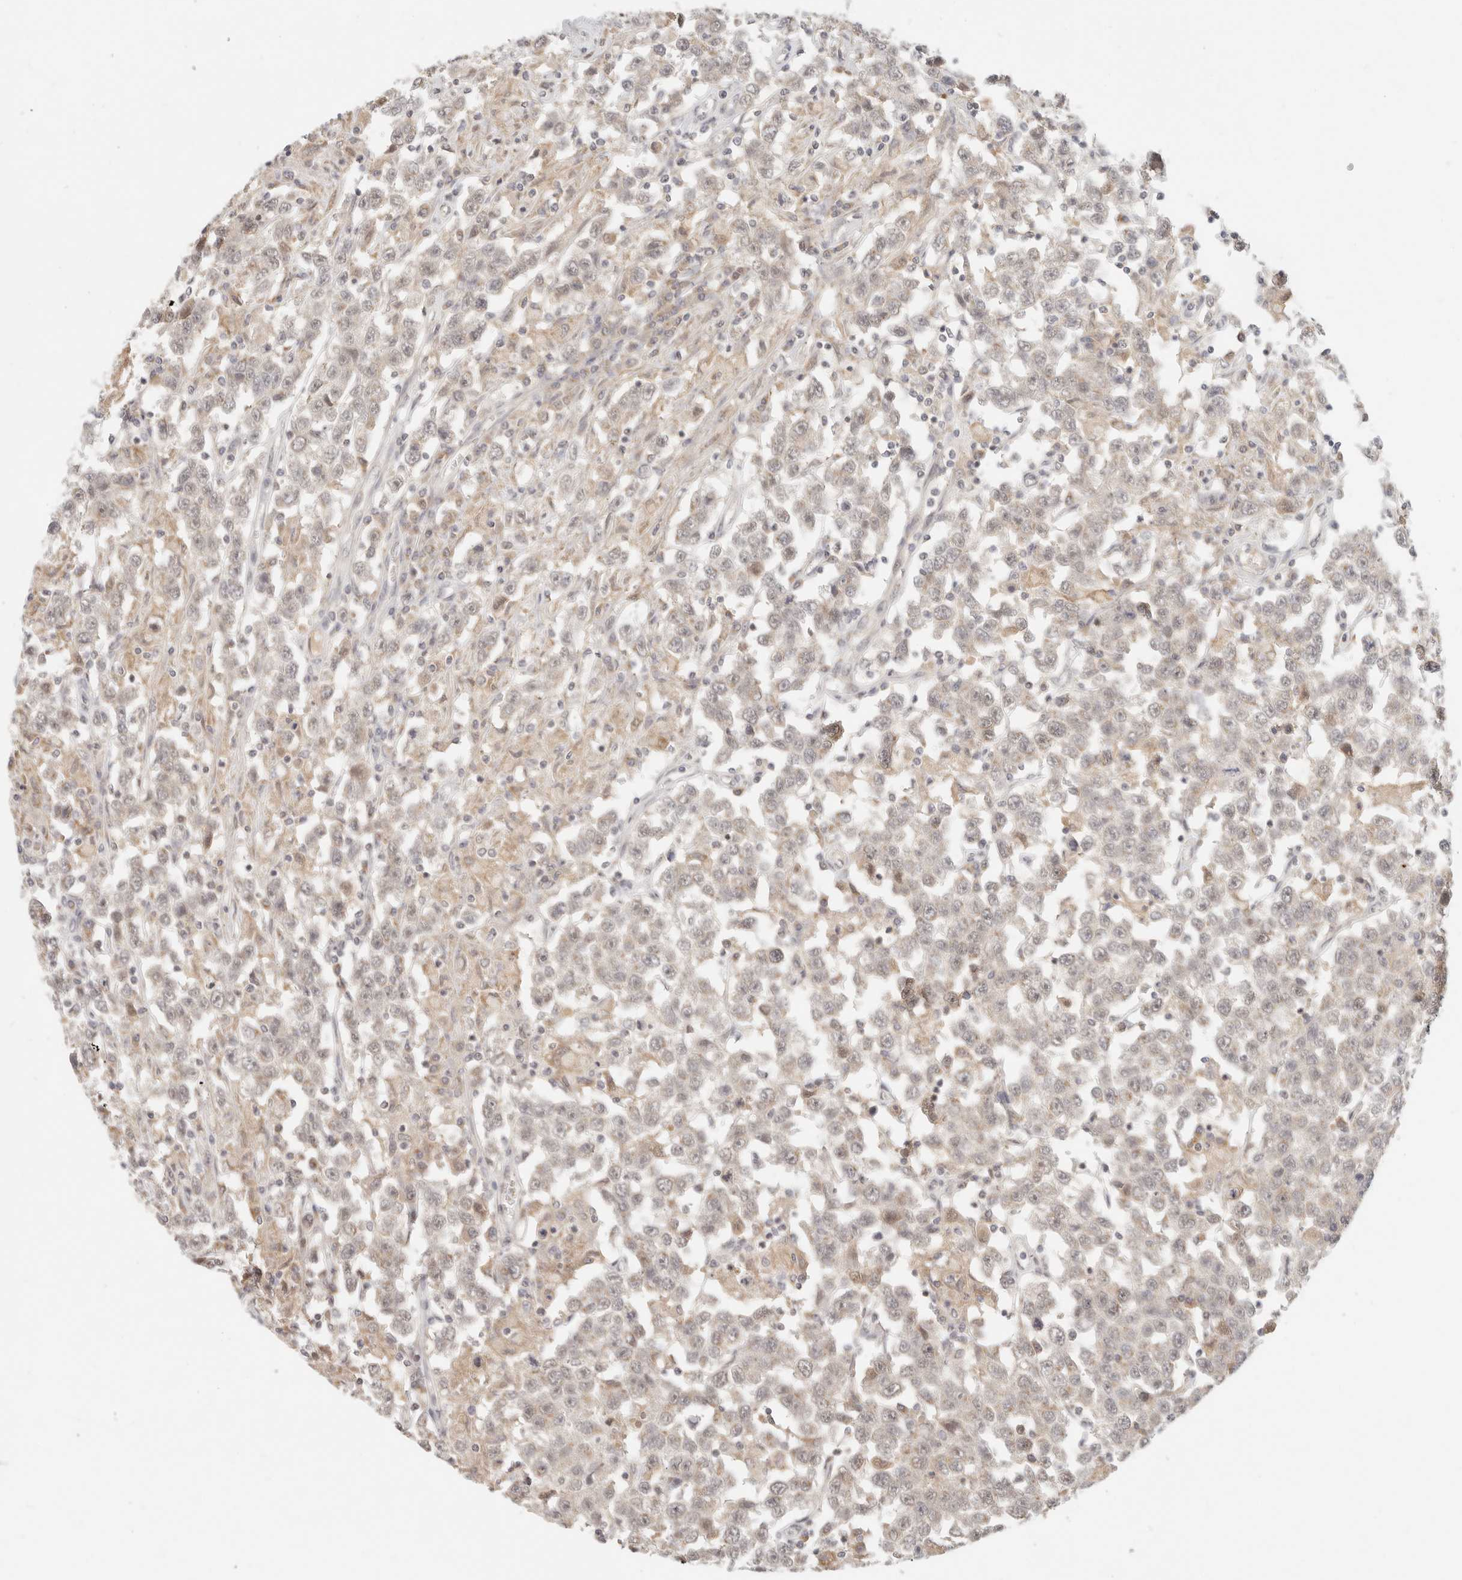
{"staining": {"intensity": "negative", "quantity": "none", "location": "none"}, "tissue": "testis cancer", "cell_type": "Tumor cells", "image_type": "cancer", "snomed": [{"axis": "morphology", "description": "Seminoma, NOS"}, {"axis": "topography", "description": "Testis"}], "caption": "This is a micrograph of immunohistochemistry staining of testis seminoma, which shows no staining in tumor cells.", "gene": "INTS11", "patient": {"sex": "male", "age": 41}}